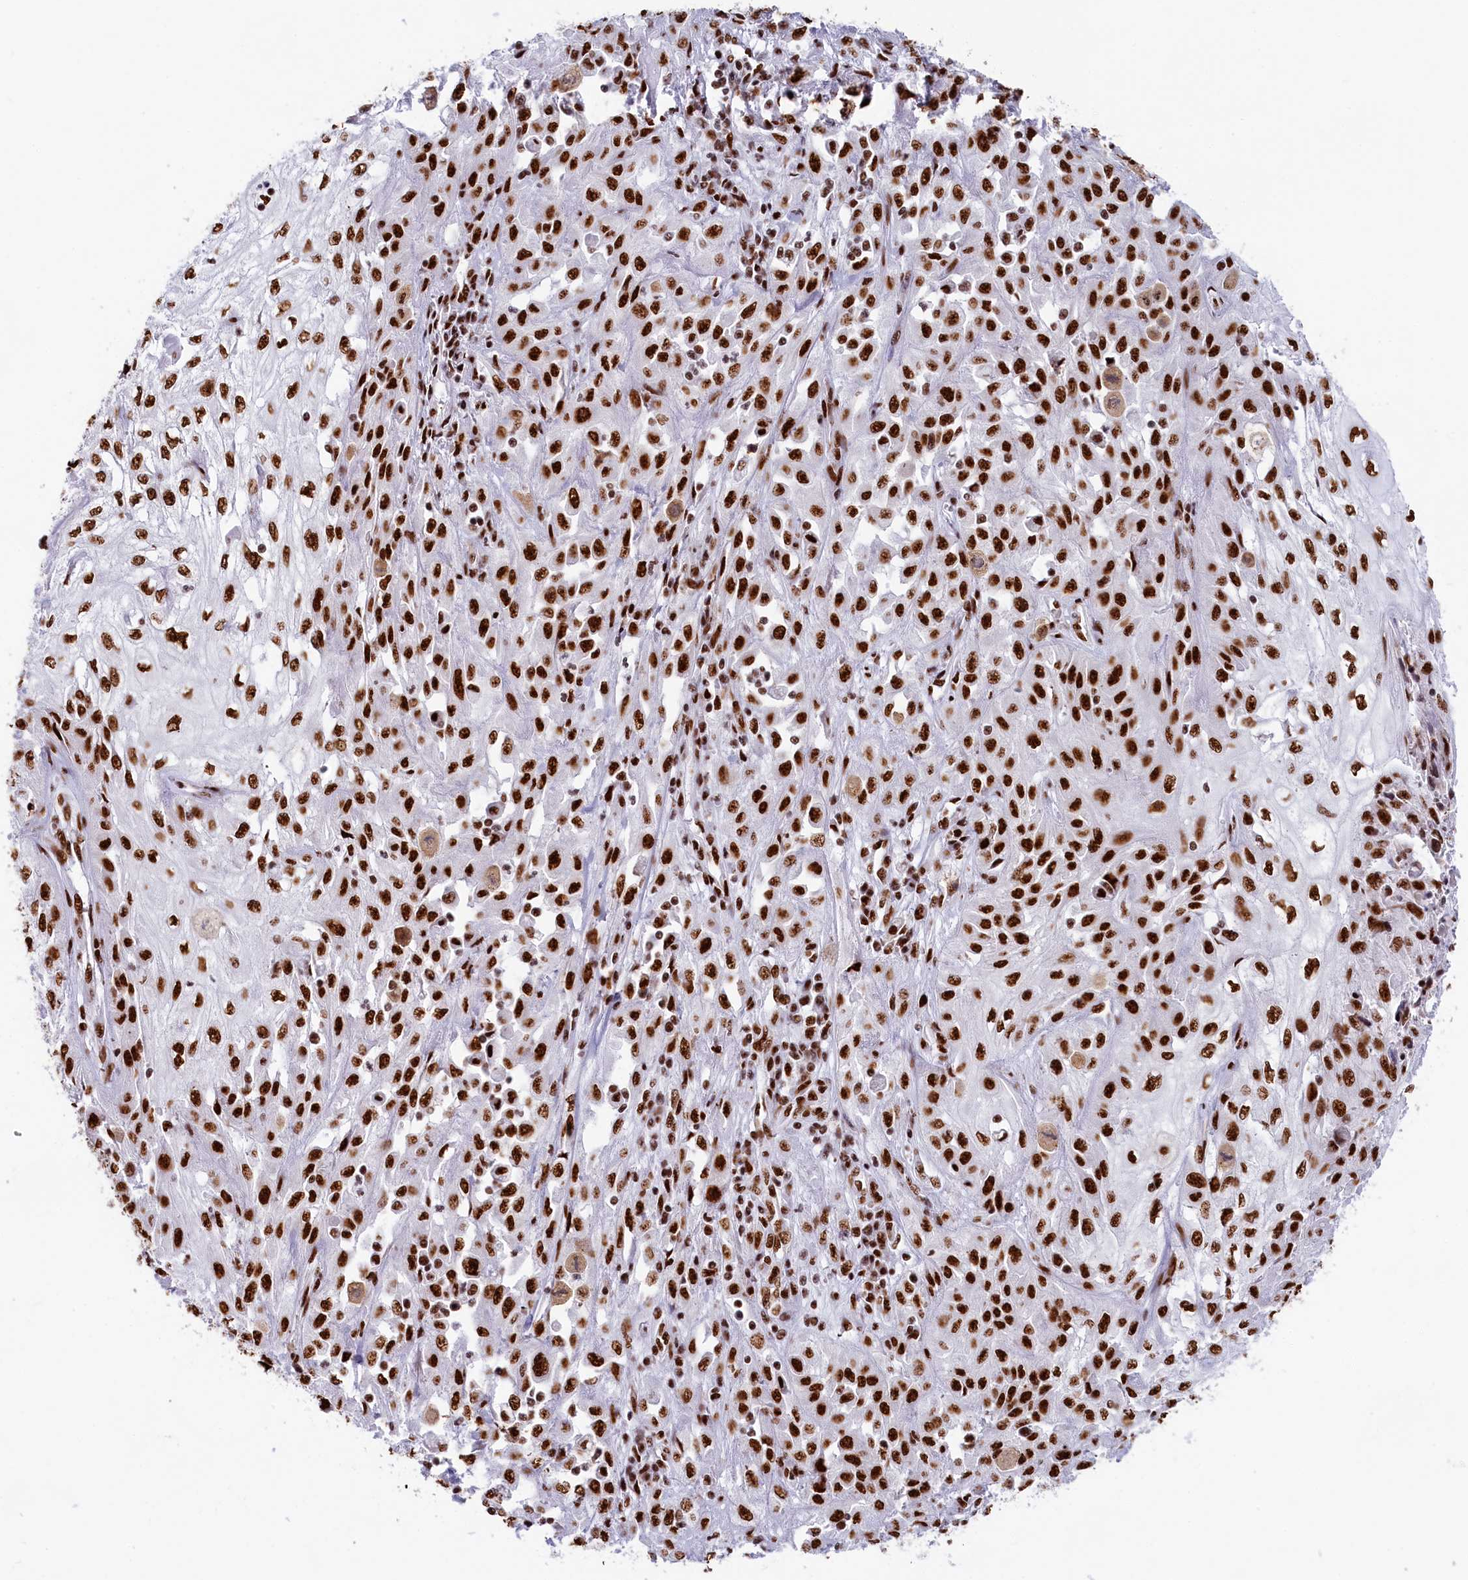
{"staining": {"intensity": "strong", "quantity": ">75%", "location": "nuclear"}, "tissue": "skin cancer", "cell_type": "Tumor cells", "image_type": "cancer", "snomed": [{"axis": "morphology", "description": "Squamous cell carcinoma, NOS"}, {"axis": "morphology", "description": "Squamous cell carcinoma, metastatic, NOS"}, {"axis": "topography", "description": "Skin"}, {"axis": "topography", "description": "Lymph node"}], "caption": "Immunohistochemical staining of skin cancer (squamous cell carcinoma) exhibits strong nuclear protein positivity in about >75% of tumor cells.", "gene": "SNRNP70", "patient": {"sex": "male", "age": 75}}